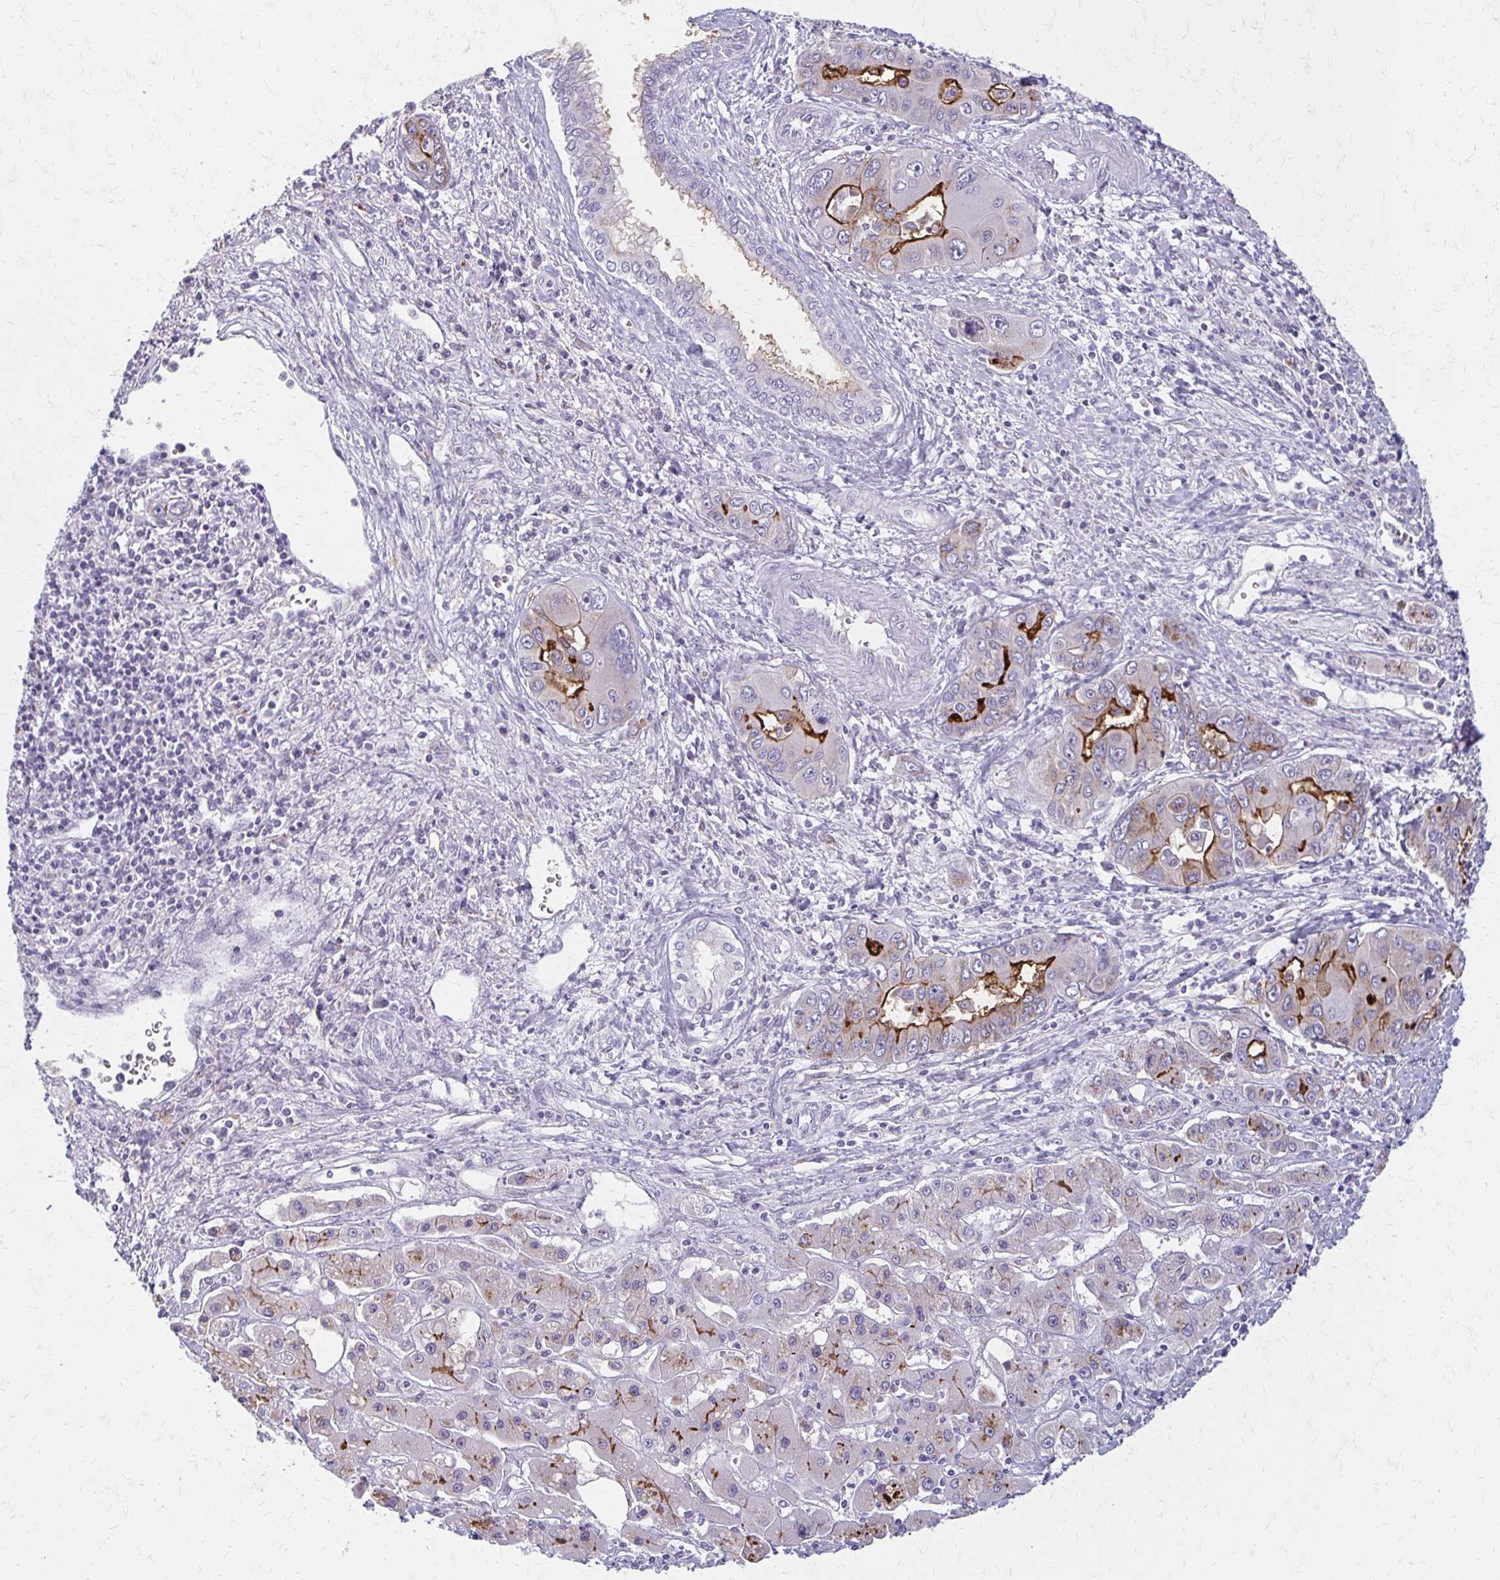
{"staining": {"intensity": "moderate", "quantity": "25%-75%", "location": "cytoplasmic/membranous"}, "tissue": "liver cancer", "cell_type": "Tumor cells", "image_type": "cancer", "snomed": [{"axis": "morphology", "description": "Cholangiocarcinoma"}, {"axis": "topography", "description": "Liver"}], "caption": "Liver cholangiocarcinoma stained with a brown dye demonstrates moderate cytoplasmic/membranous positive positivity in about 25%-75% of tumor cells.", "gene": "BBS12", "patient": {"sex": "male", "age": 67}}